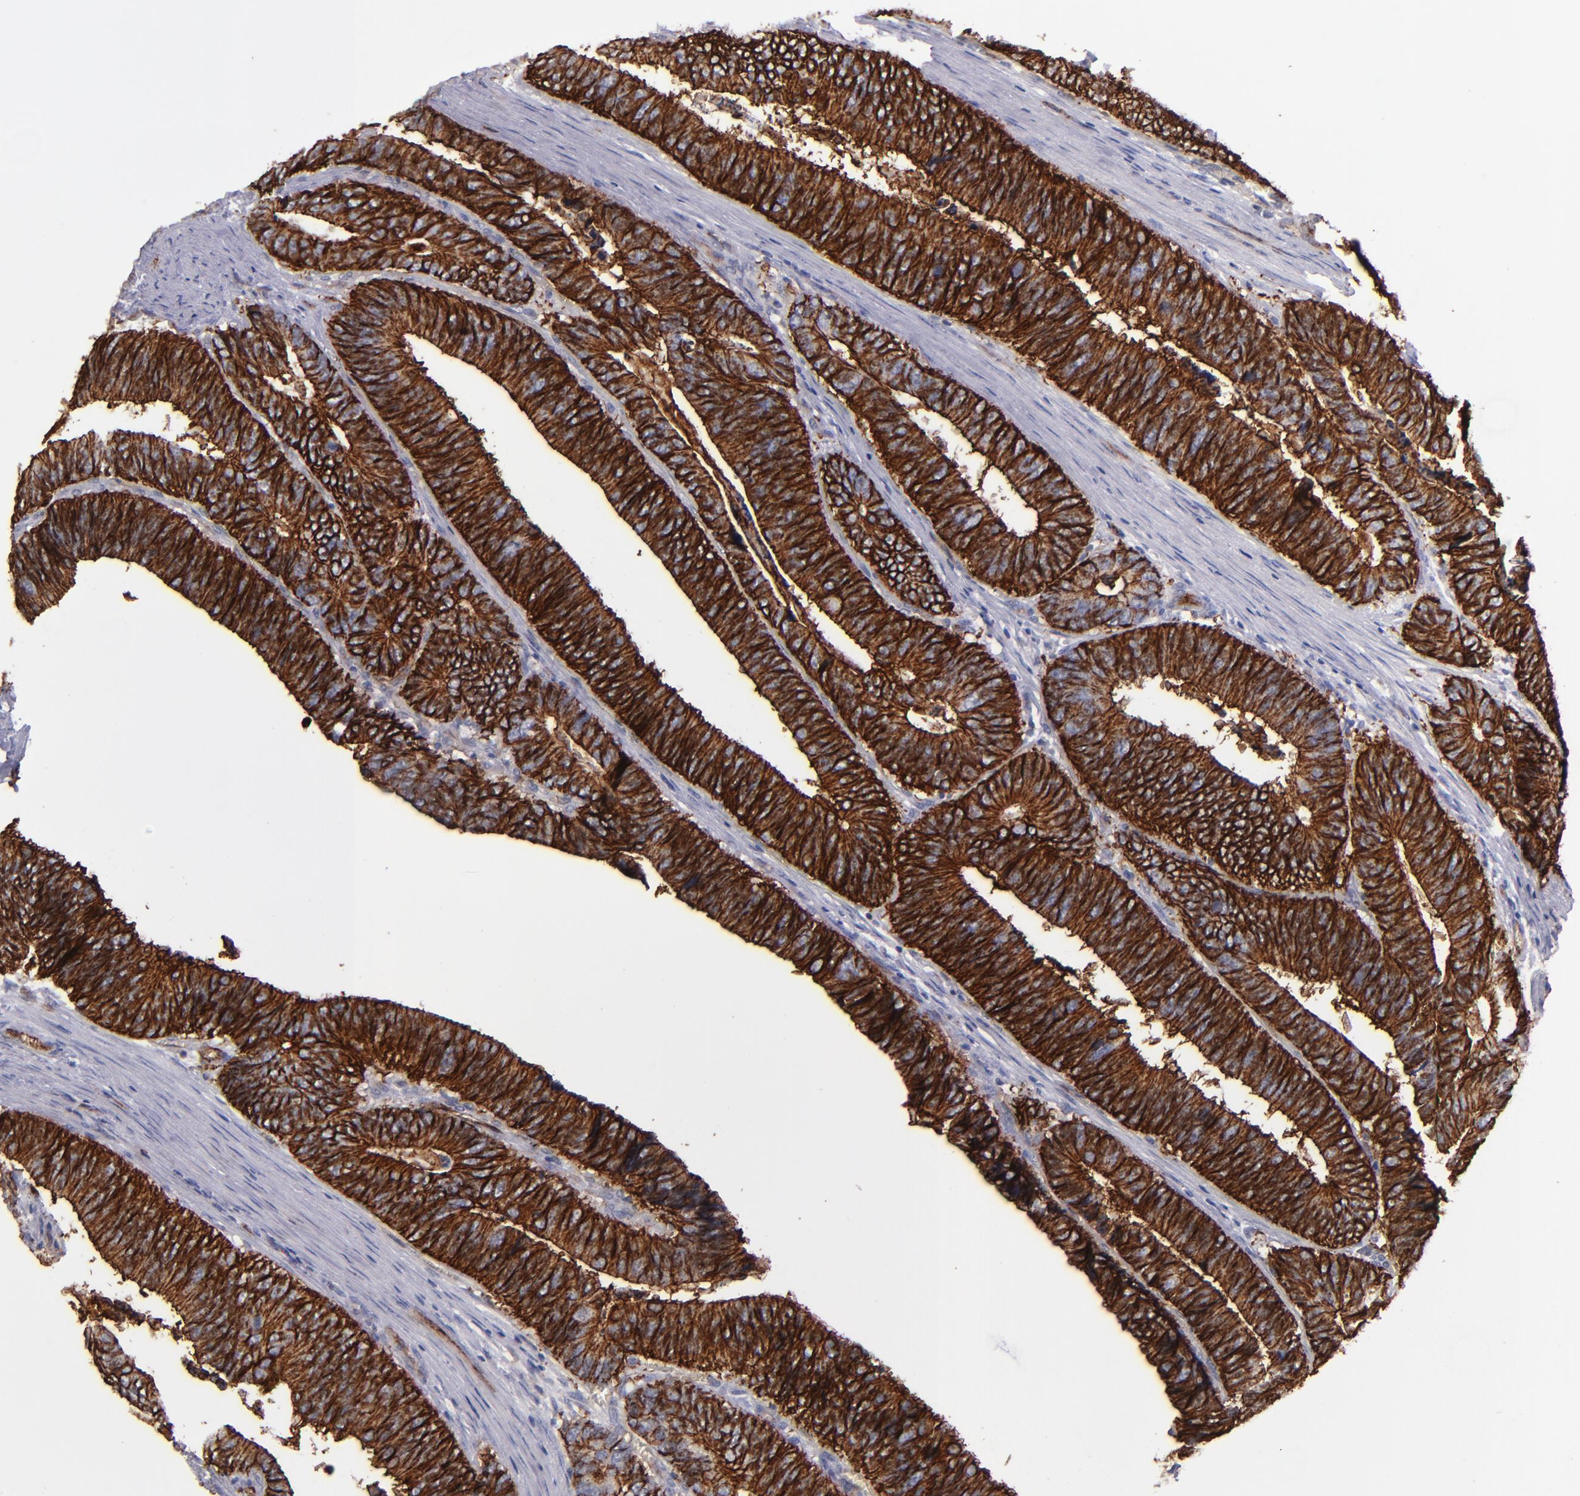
{"staining": {"intensity": "strong", "quantity": ">75%", "location": "cytoplasmic/membranous"}, "tissue": "colorectal cancer", "cell_type": "Tumor cells", "image_type": "cancer", "snomed": [{"axis": "morphology", "description": "Adenocarcinoma, NOS"}, {"axis": "topography", "description": "Colon"}], "caption": "Approximately >75% of tumor cells in colorectal cancer (adenocarcinoma) show strong cytoplasmic/membranous protein expression as visualized by brown immunohistochemical staining.", "gene": "CLDN5", "patient": {"sex": "male", "age": 72}}